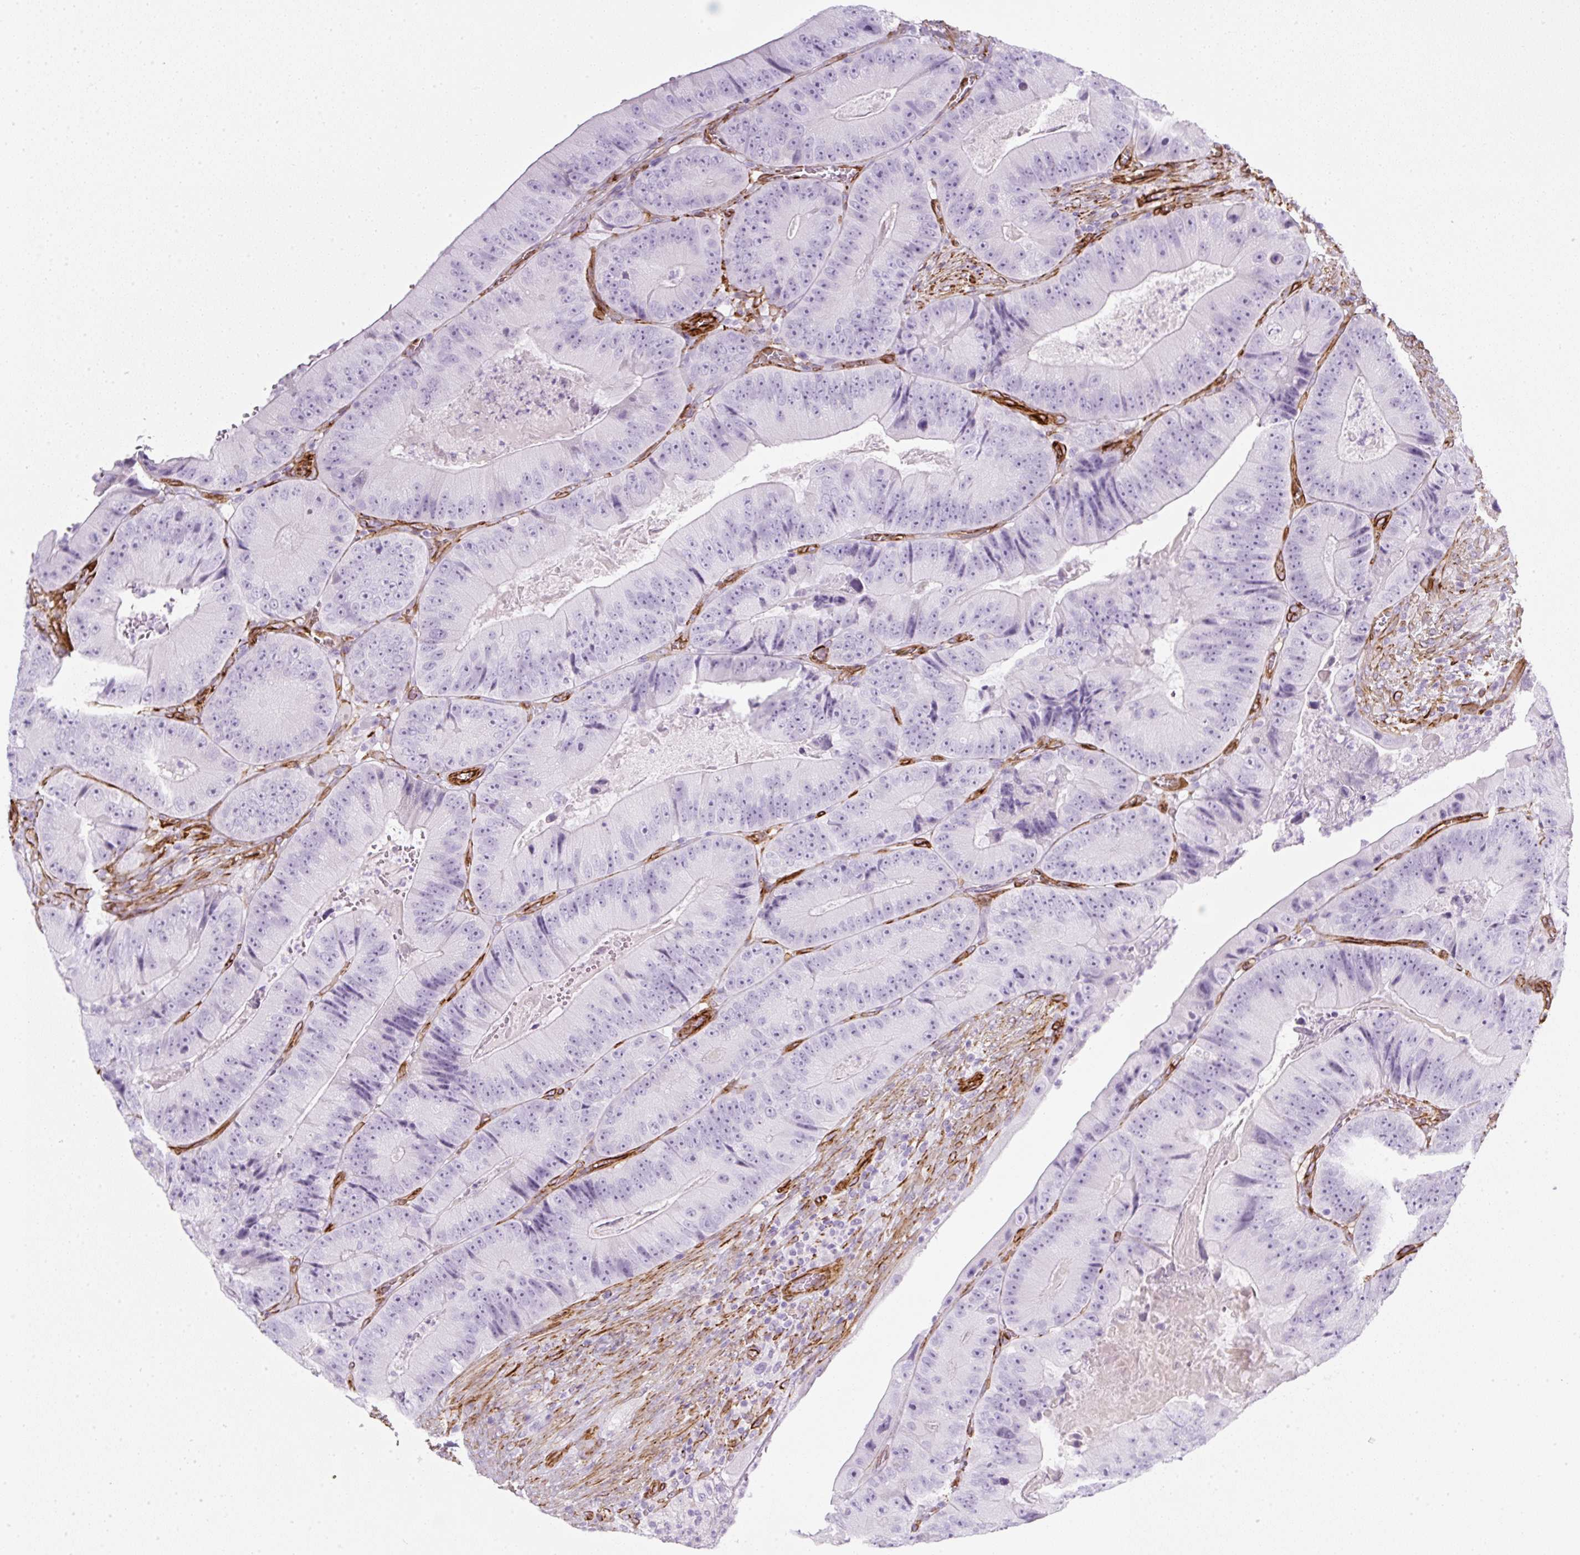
{"staining": {"intensity": "negative", "quantity": "none", "location": "none"}, "tissue": "colorectal cancer", "cell_type": "Tumor cells", "image_type": "cancer", "snomed": [{"axis": "morphology", "description": "Adenocarcinoma, NOS"}, {"axis": "topography", "description": "Colon"}], "caption": "Immunohistochemistry histopathology image of human adenocarcinoma (colorectal) stained for a protein (brown), which displays no expression in tumor cells.", "gene": "CAVIN3", "patient": {"sex": "female", "age": 86}}